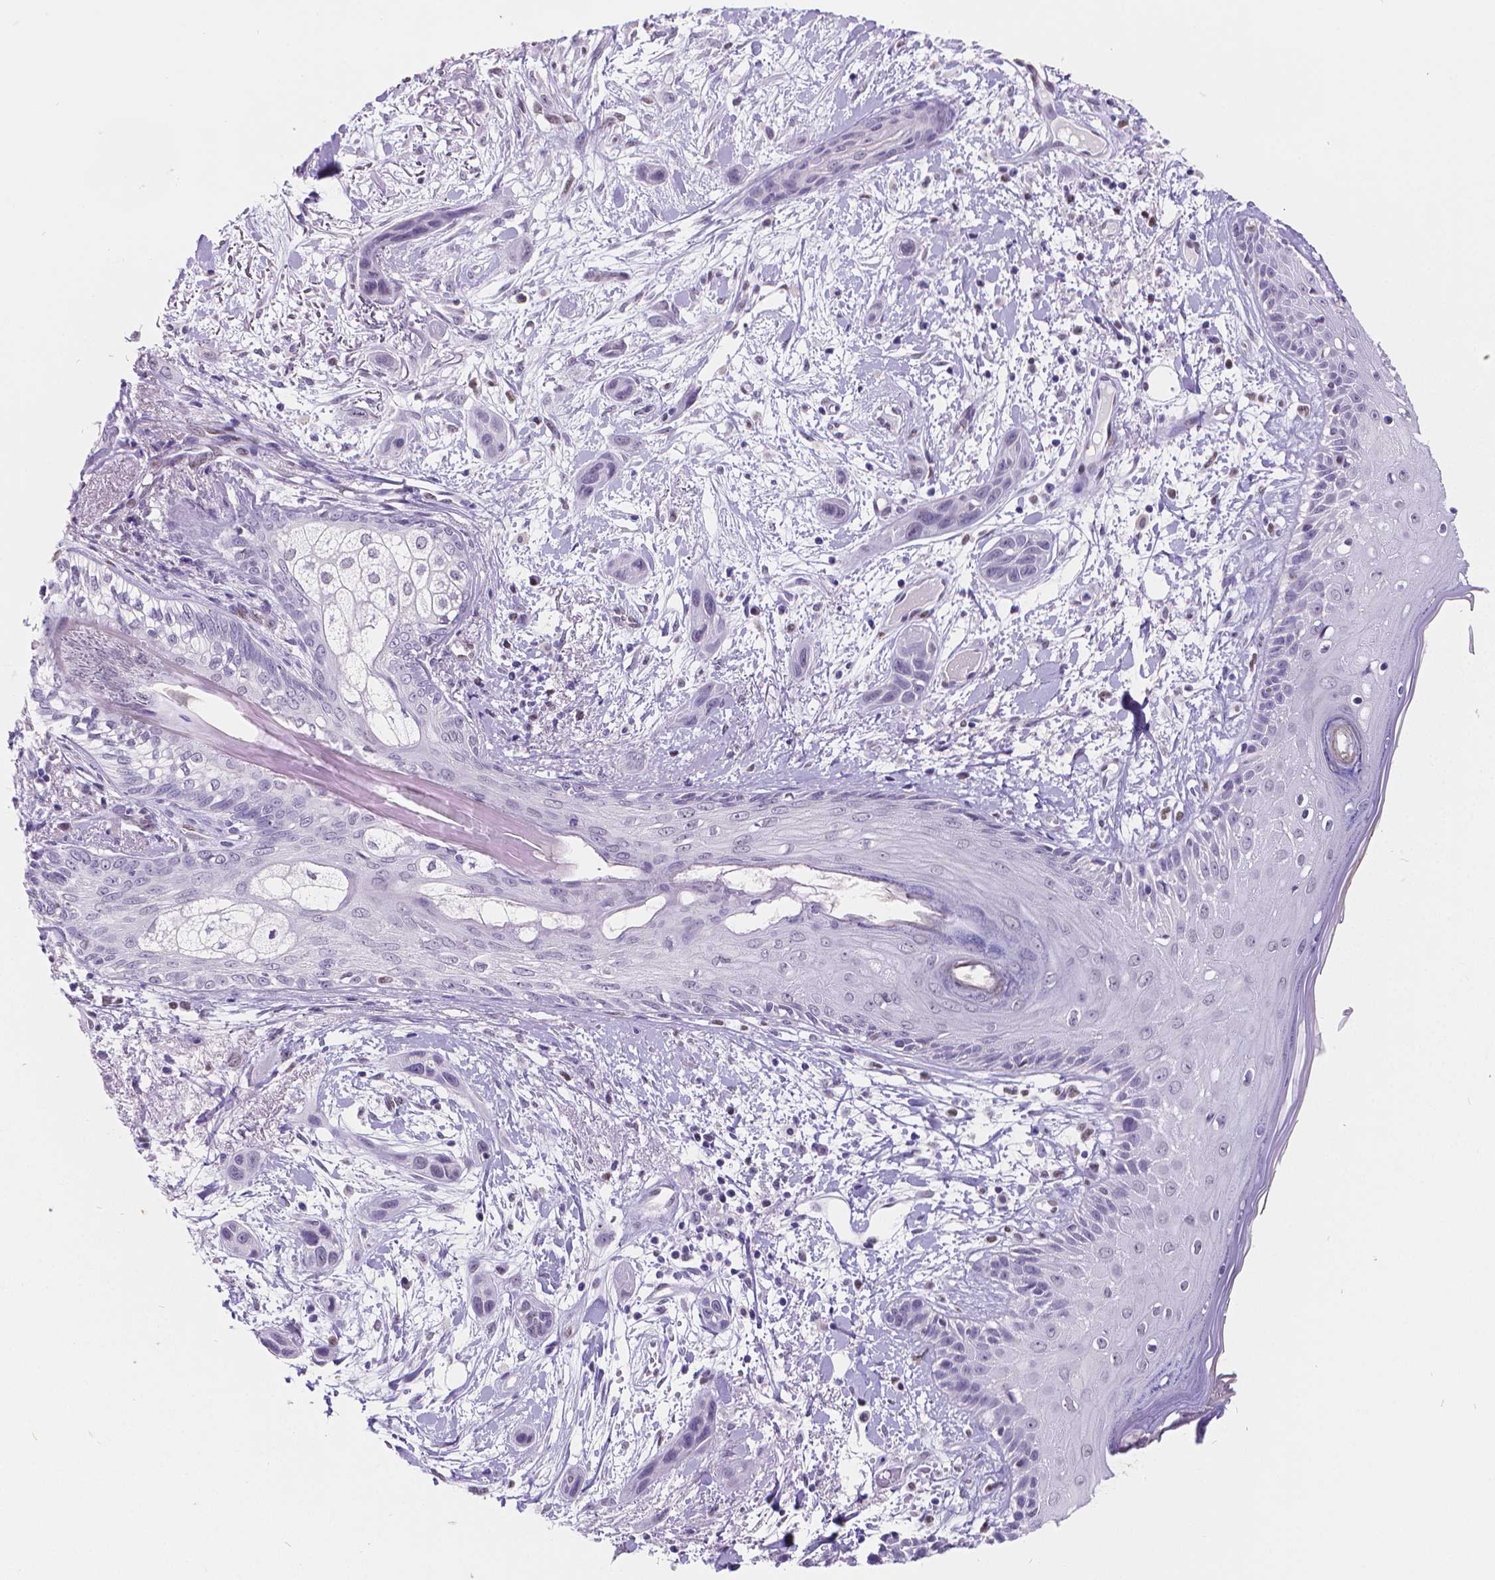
{"staining": {"intensity": "negative", "quantity": "none", "location": "none"}, "tissue": "skin cancer", "cell_type": "Tumor cells", "image_type": "cancer", "snomed": [{"axis": "morphology", "description": "Squamous cell carcinoma, NOS"}, {"axis": "topography", "description": "Skin"}], "caption": "Tumor cells are negative for protein expression in human skin squamous cell carcinoma.", "gene": "MEF2C", "patient": {"sex": "male", "age": 79}}